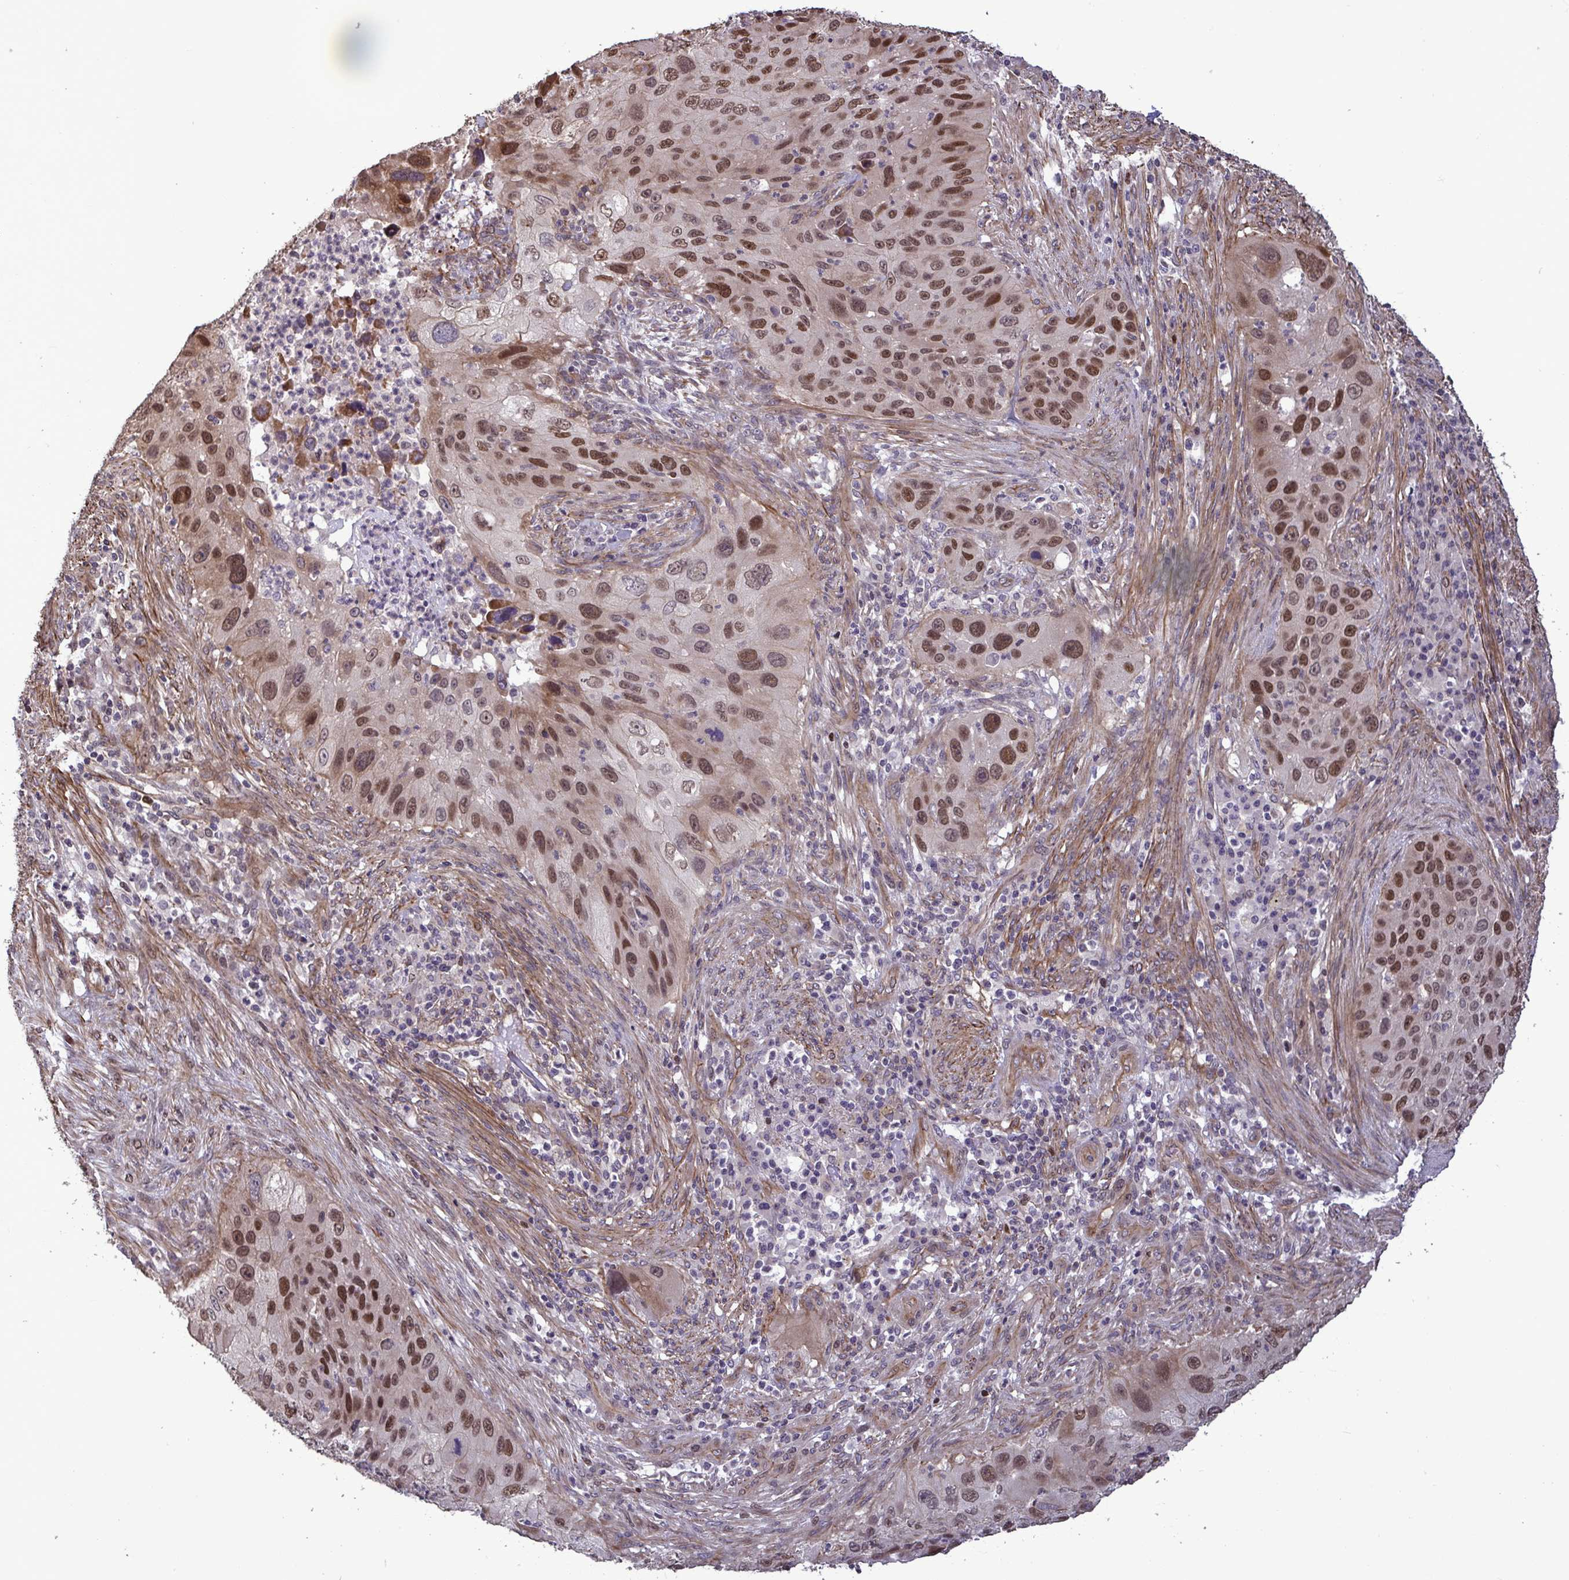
{"staining": {"intensity": "moderate", "quantity": ">75%", "location": "nuclear"}, "tissue": "lung cancer", "cell_type": "Tumor cells", "image_type": "cancer", "snomed": [{"axis": "morphology", "description": "Squamous cell carcinoma, NOS"}, {"axis": "topography", "description": "Lung"}], "caption": "Immunohistochemistry staining of lung cancer, which exhibits medium levels of moderate nuclear expression in approximately >75% of tumor cells indicating moderate nuclear protein staining. The staining was performed using DAB (3,3'-diaminobenzidine) (brown) for protein detection and nuclei were counterstained in hematoxylin (blue).", "gene": "IPO5", "patient": {"sex": "male", "age": 63}}